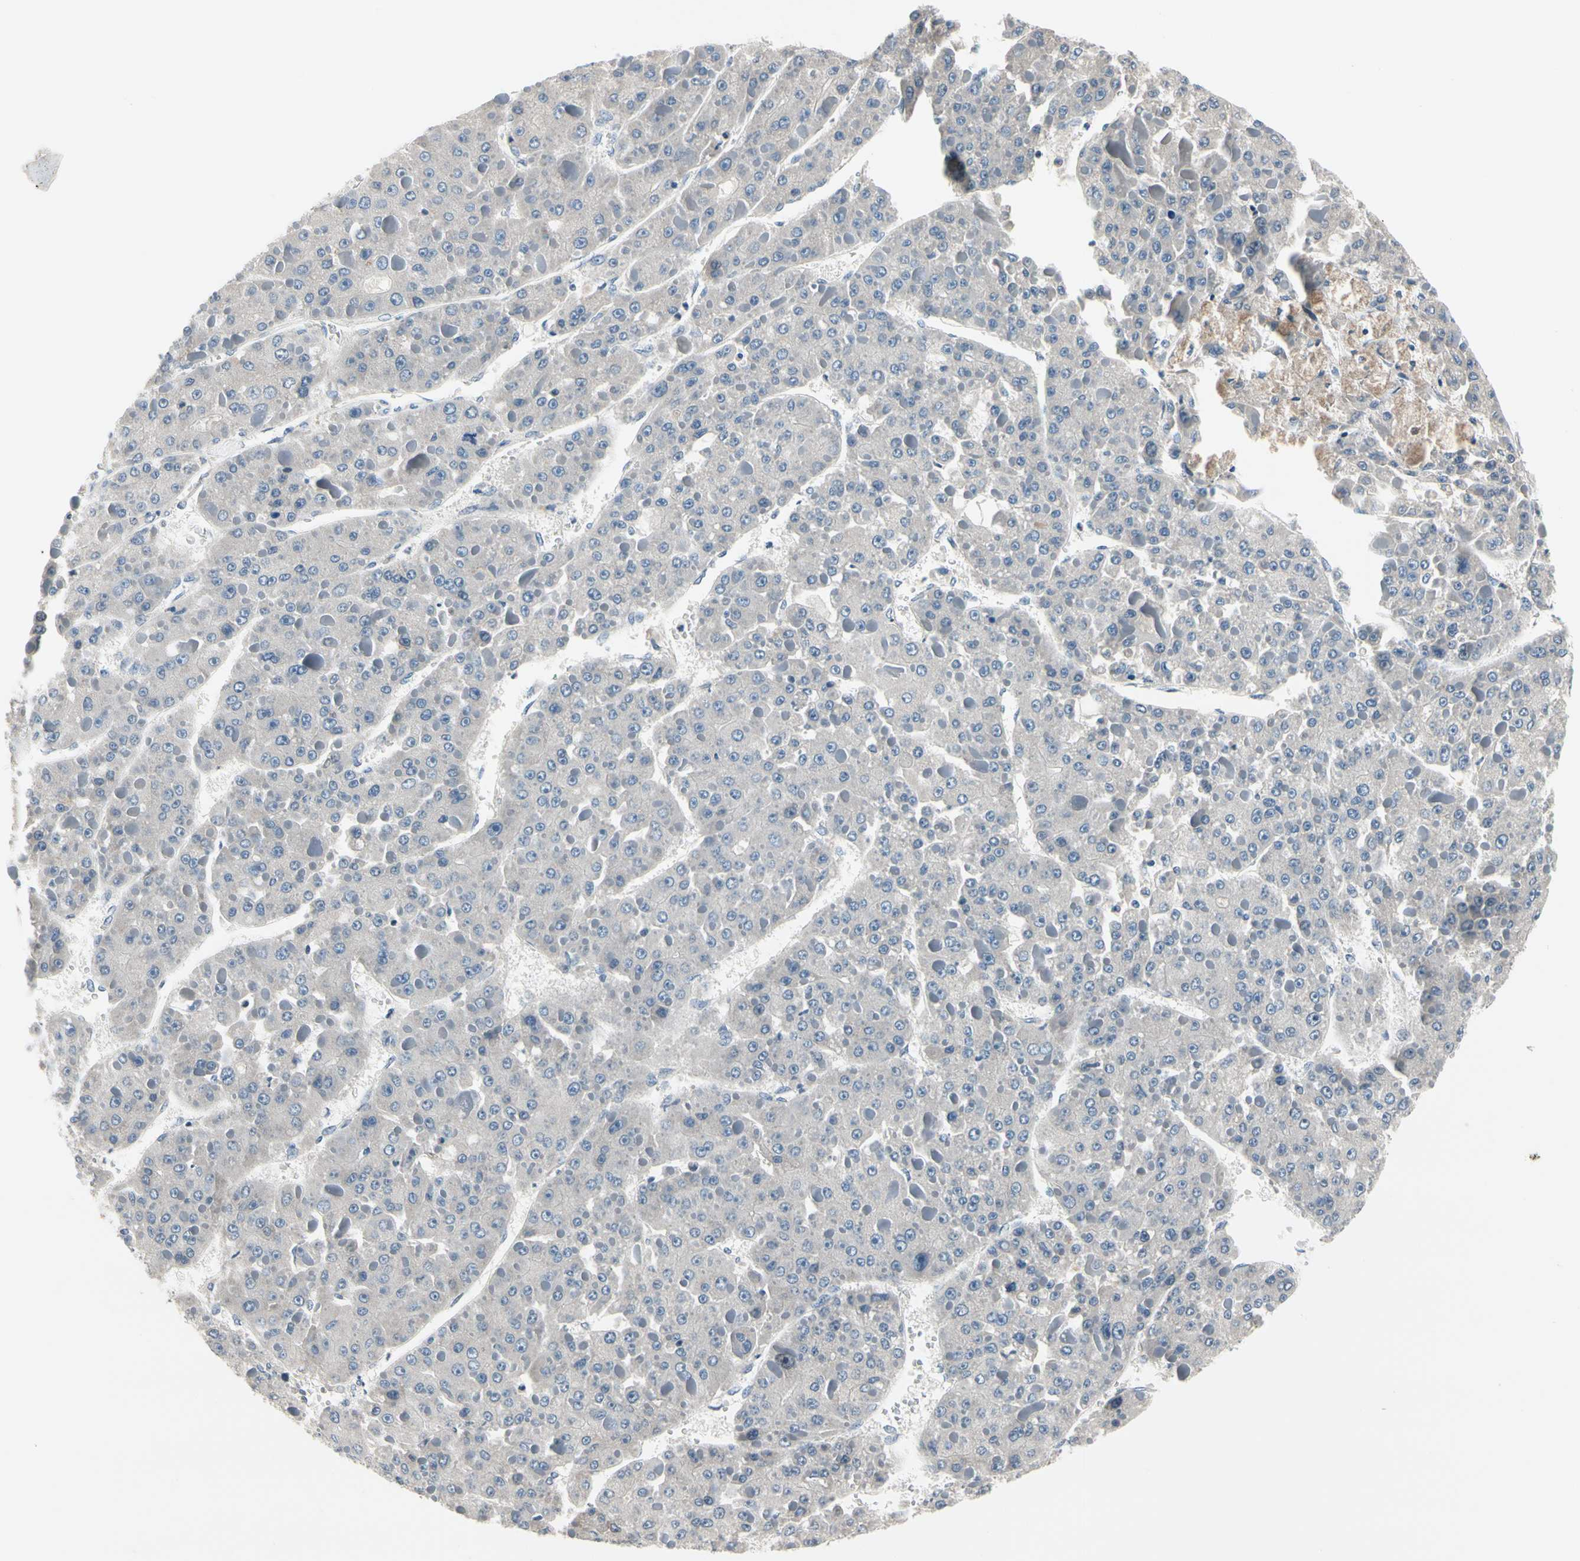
{"staining": {"intensity": "negative", "quantity": "none", "location": "none"}, "tissue": "liver cancer", "cell_type": "Tumor cells", "image_type": "cancer", "snomed": [{"axis": "morphology", "description": "Carcinoma, Hepatocellular, NOS"}, {"axis": "topography", "description": "Liver"}], "caption": "Hepatocellular carcinoma (liver) was stained to show a protein in brown. There is no significant expression in tumor cells.", "gene": "SELENOK", "patient": {"sex": "female", "age": 73}}